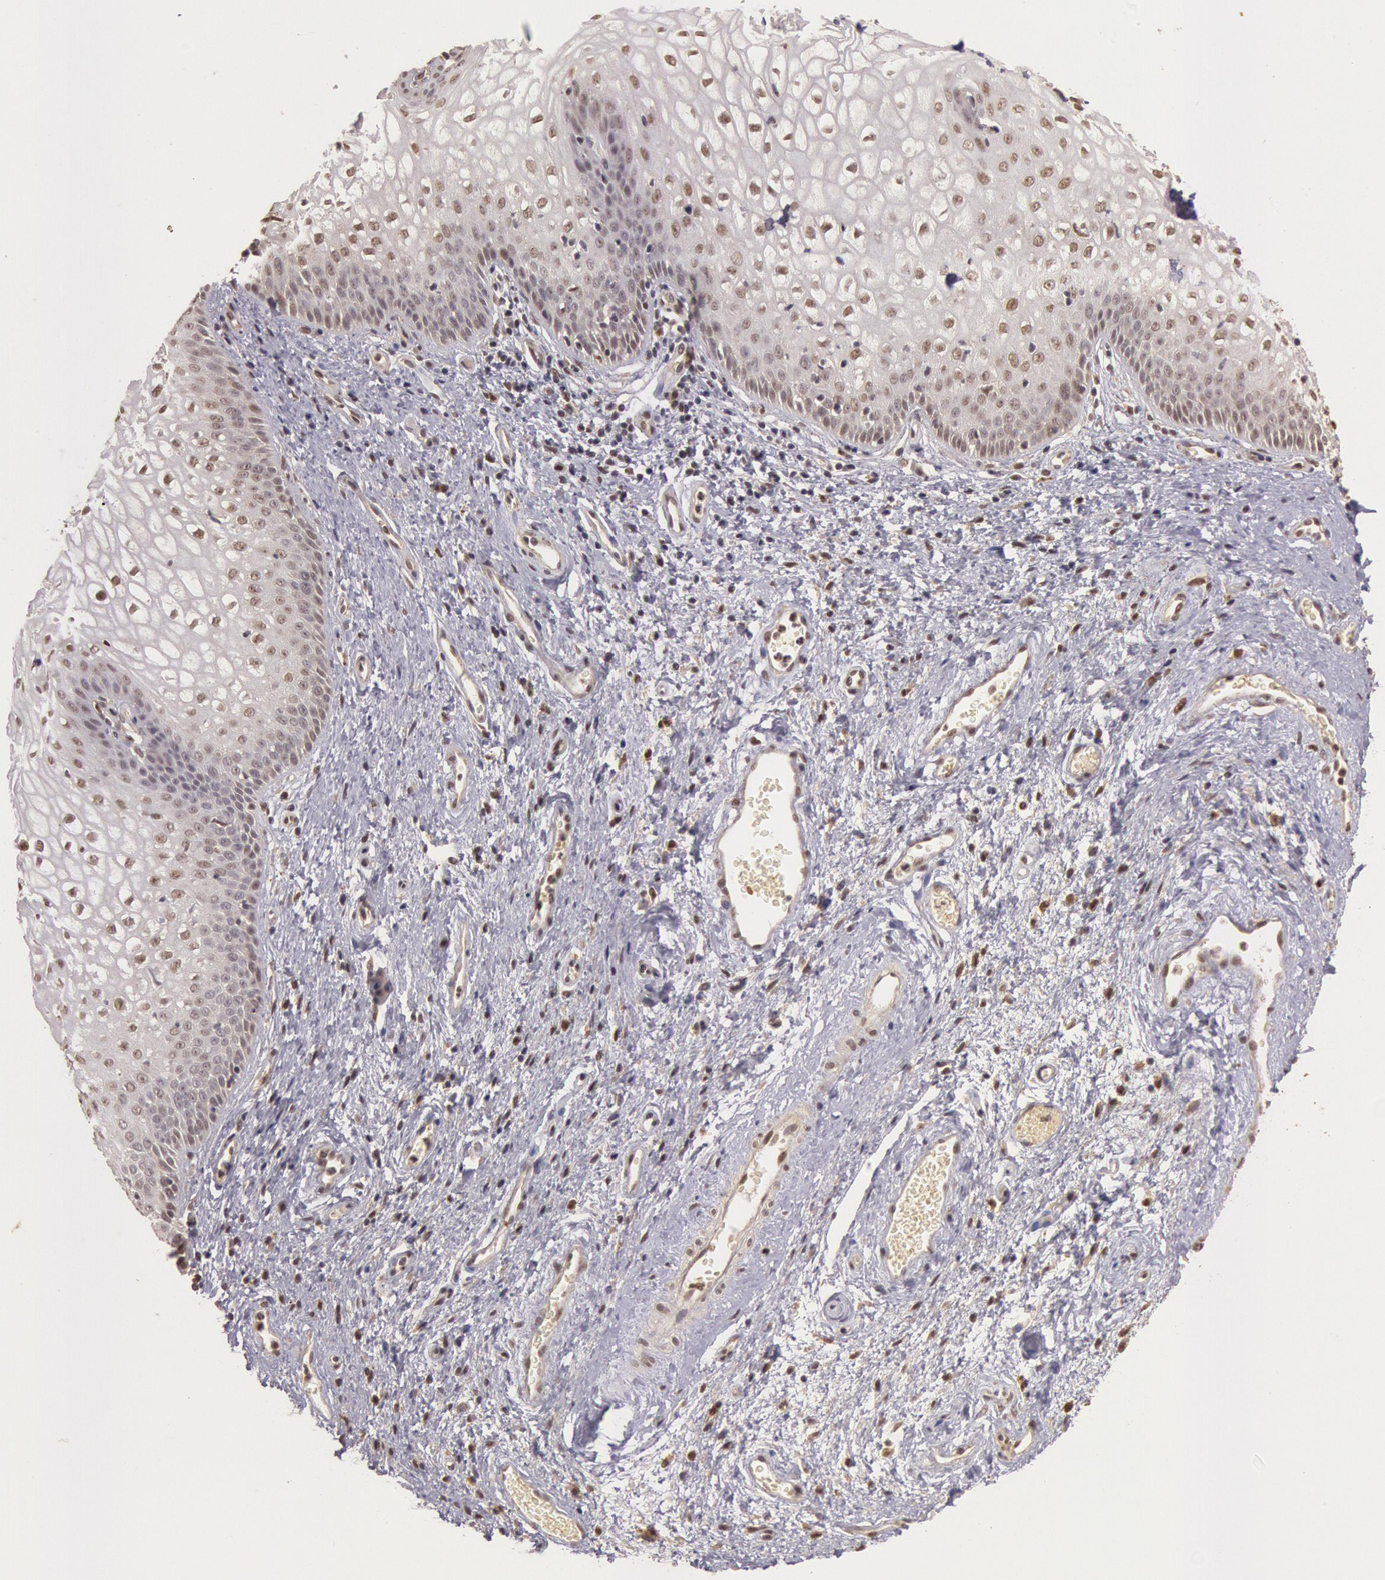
{"staining": {"intensity": "moderate", "quantity": "25%-75%", "location": "nuclear"}, "tissue": "vagina", "cell_type": "Squamous epithelial cells", "image_type": "normal", "snomed": [{"axis": "morphology", "description": "Normal tissue, NOS"}, {"axis": "topography", "description": "Vagina"}], "caption": "Immunohistochemistry of benign human vagina exhibits medium levels of moderate nuclear staining in approximately 25%-75% of squamous epithelial cells.", "gene": "LIG4", "patient": {"sex": "female", "age": 34}}